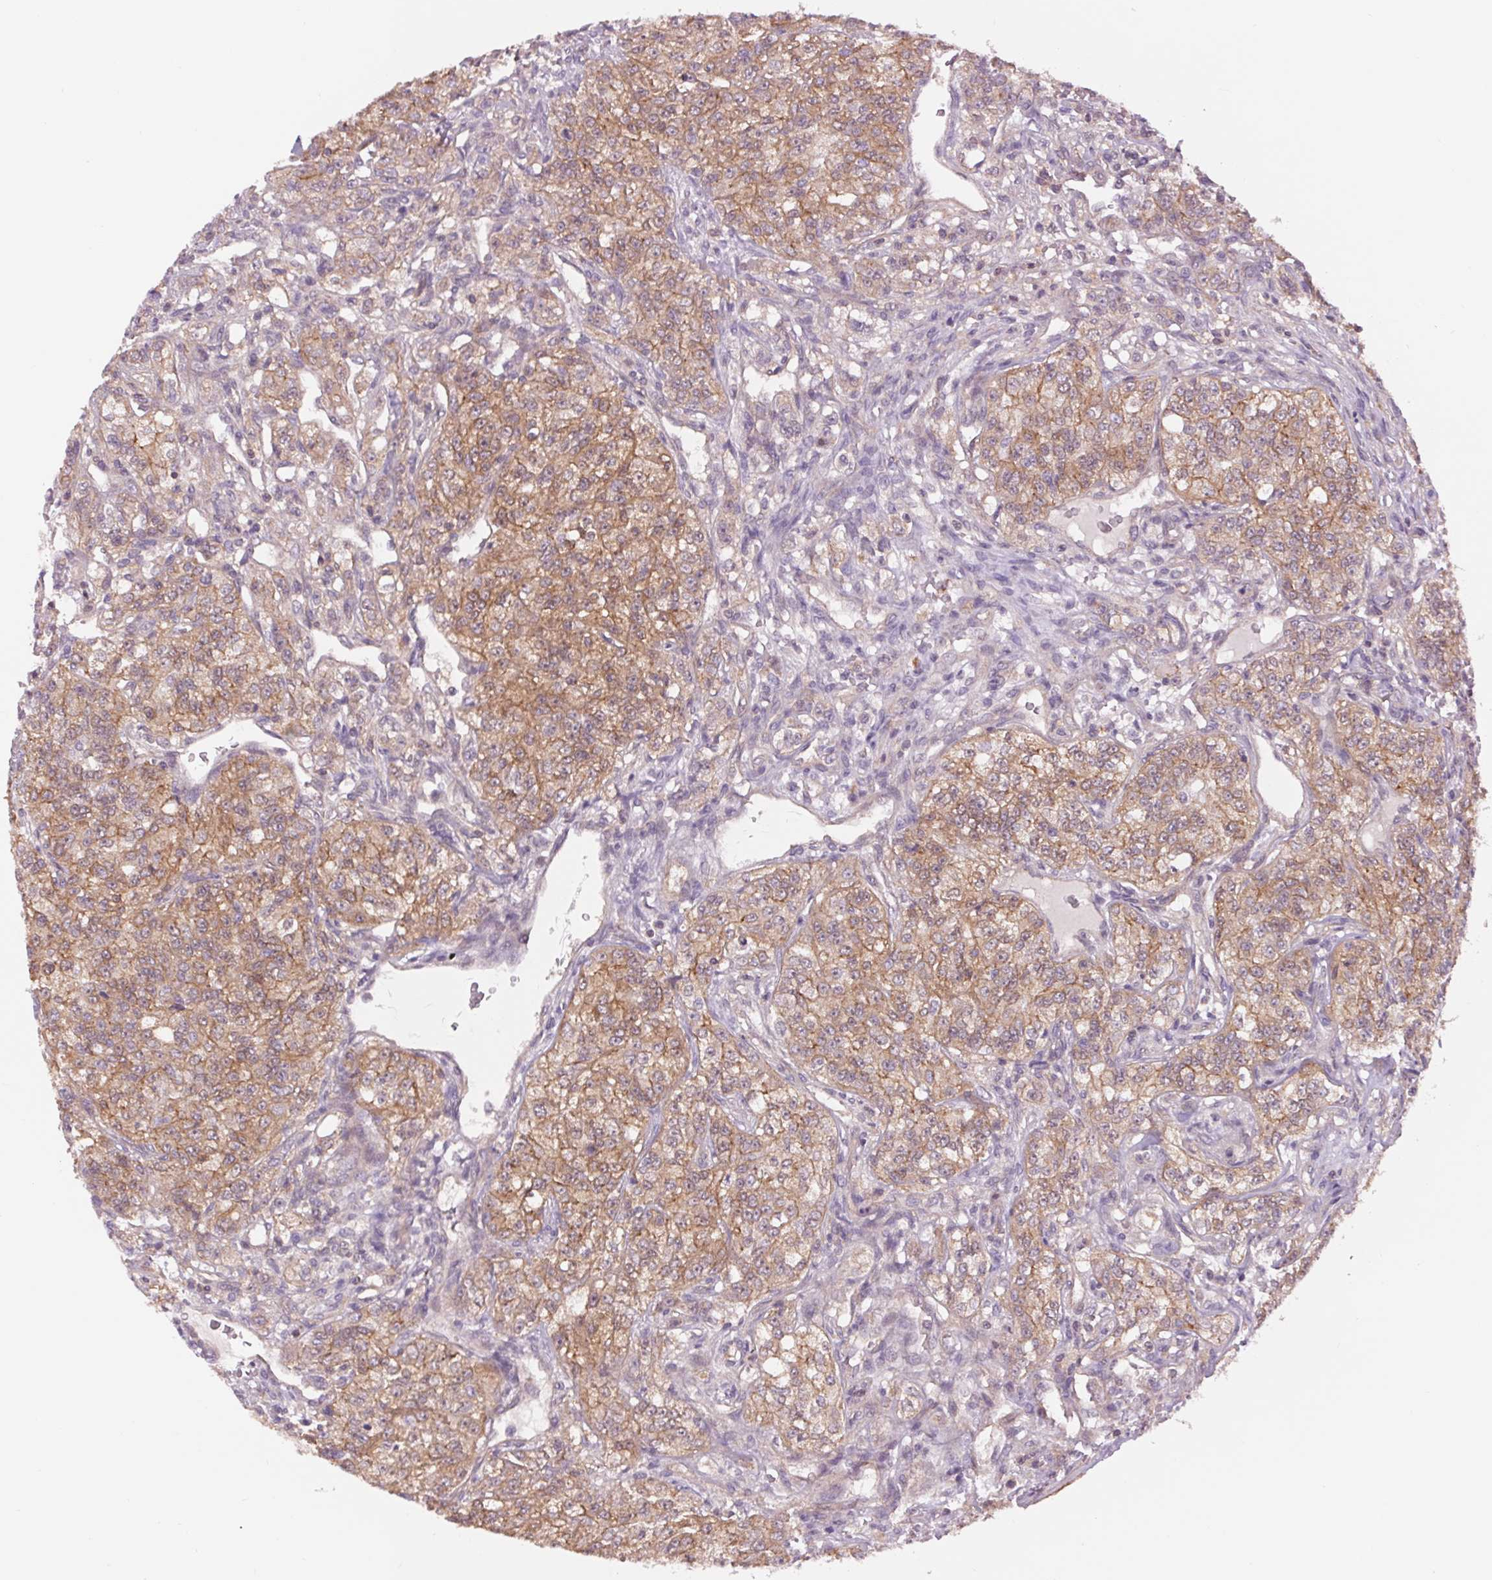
{"staining": {"intensity": "moderate", "quantity": "25%-75%", "location": "cytoplasmic/membranous"}, "tissue": "renal cancer", "cell_type": "Tumor cells", "image_type": "cancer", "snomed": [{"axis": "morphology", "description": "Adenocarcinoma, NOS"}, {"axis": "topography", "description": "Kidney"}], "caption": "A histopathology image showing moderate cytoplasmic/membranous expression in about 25%-75% of tumor cells in renal cancer, as visualized by brown immunohistochemical staining.", "gene": "SH3RF2", "patient": {"sex": "female", "age": 63}}